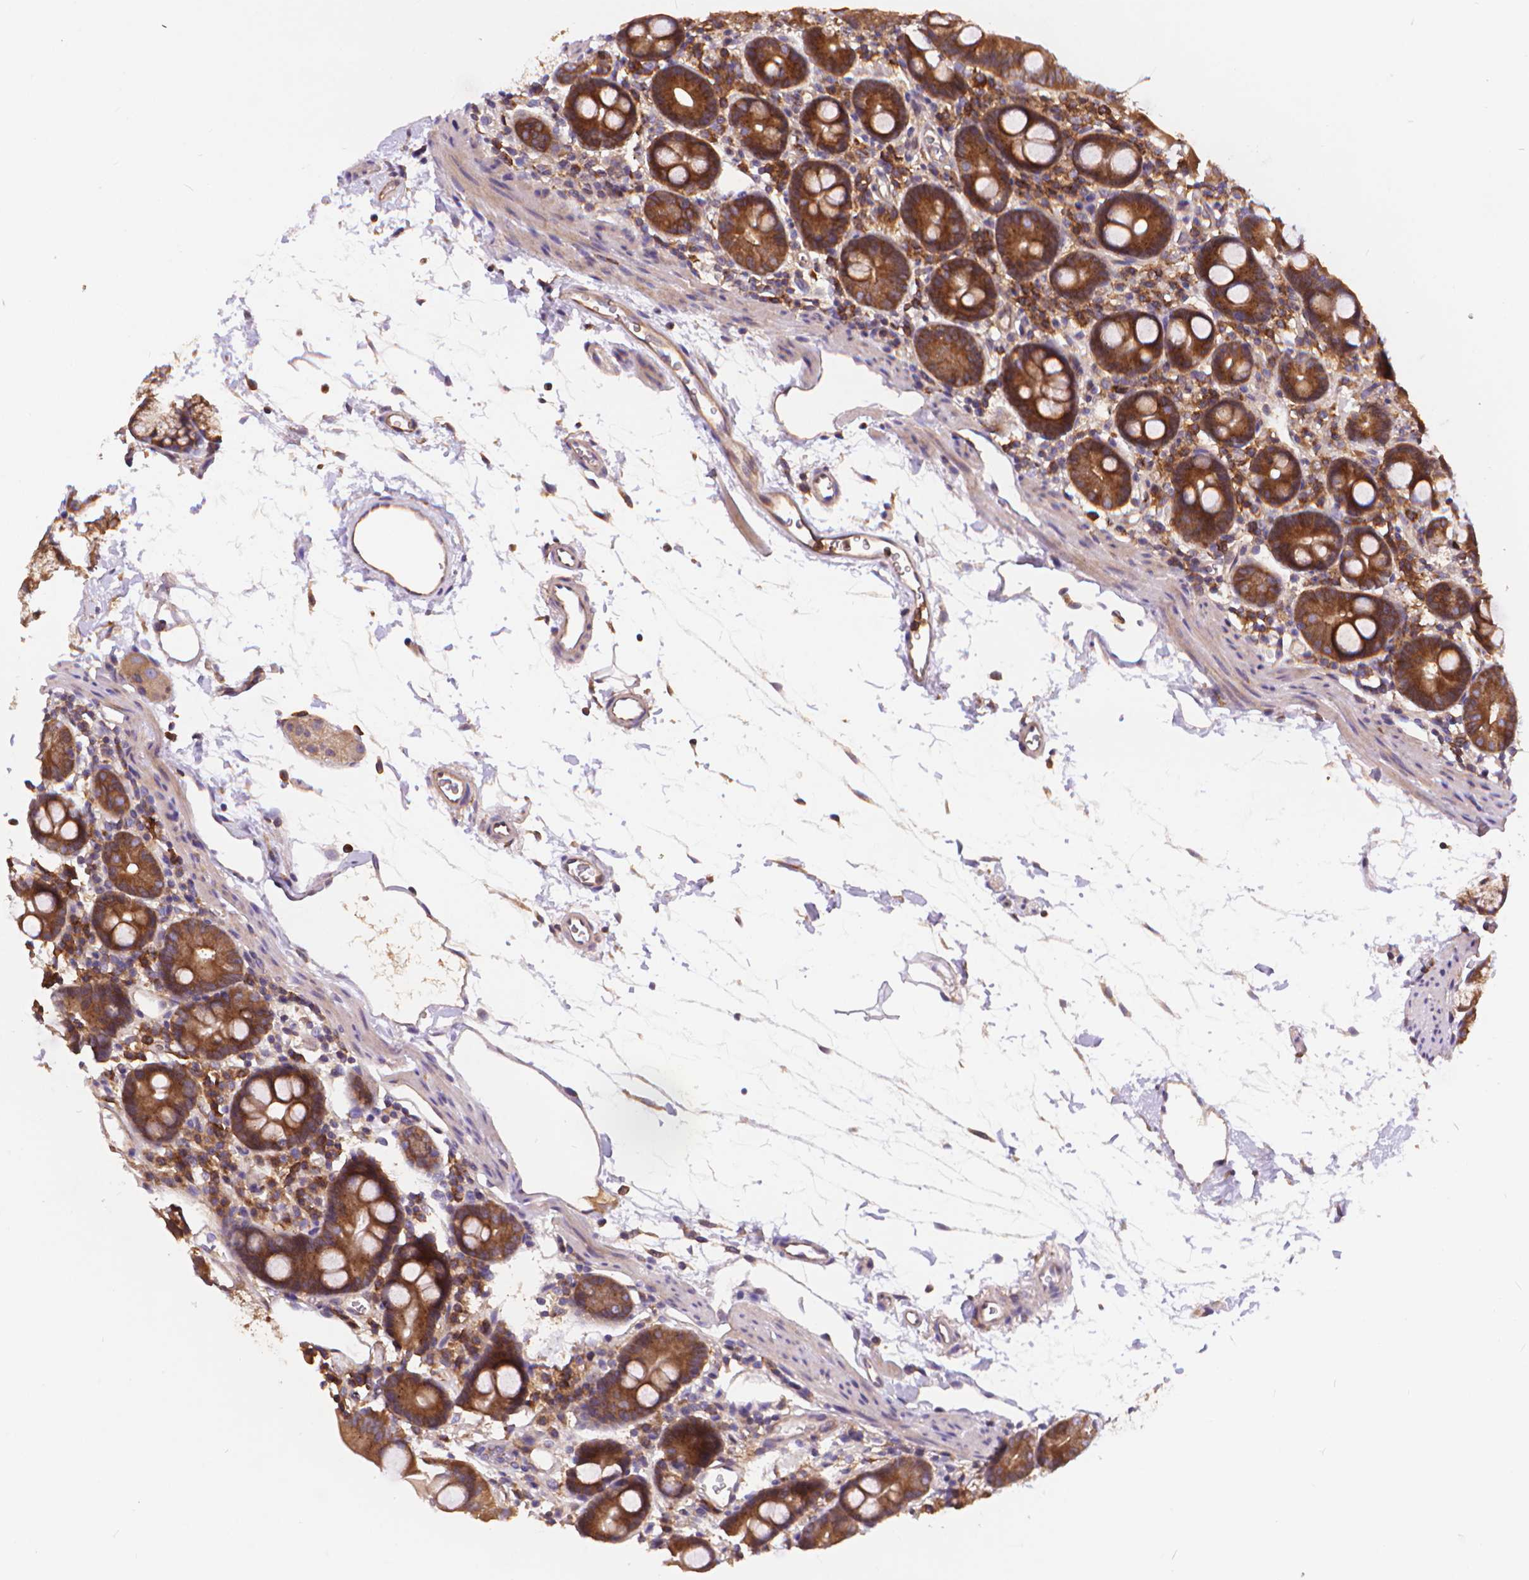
{"staining": {"intensity": "moderate", "quantity": ">75%", "location": "cytoplasmic/membranous"}, "tissue": "duodenum", "cell_type": "Glandular cells", "image_type": "normal", "snomed": [{"axis": "morphology", "description": "Normal tissue, NOS"}, {"axis": "topography", "description": "Duodenum"}], "caption": "Protein staining exhibits moderate cytoplasmic/membranous expression in about >75% of glandular cells in normal duodenum.", "gene": "ARAP1", "patient": {"sex": "male", "age": 59}}